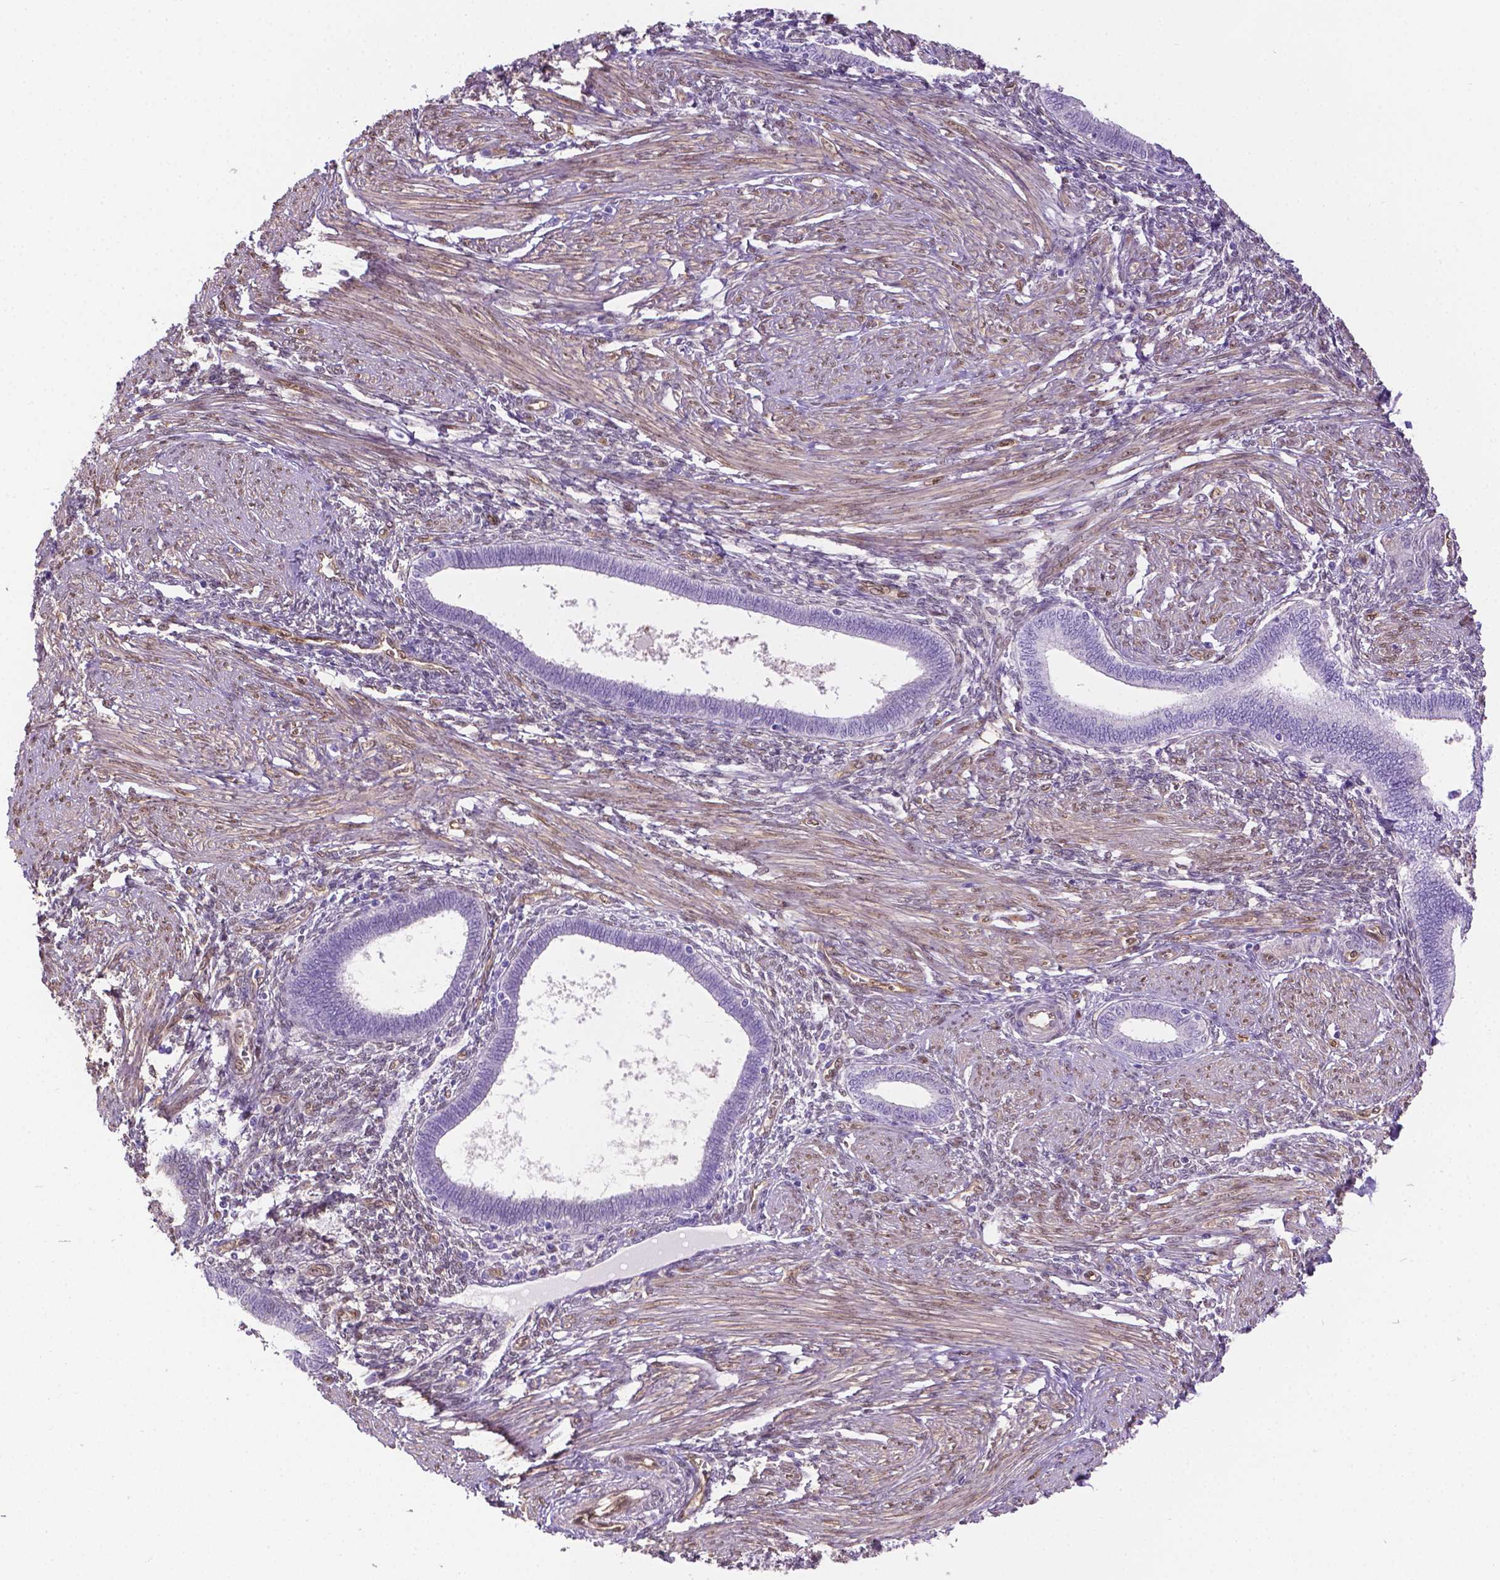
{"staining": {"intensity": "moderate", "quantity": "<25%", "location": "cytoplasmic/membranous"}, "tissue": "endometrium", "cell_type": "Cells in endometrial stroma", "image_type": "normal", "snomed": [{"axis": "morphology", "description": "Normal tissue, NOS"}, {"axis": "topography", "description": "Endometrium"}], "caption": "About <25% of cells in endometrial stroma in normal endometrium show moderate cytoplasmic/membranous protein staining as visualized by brown immunohistochemical staining.", "gene": "CLIC4", "patient": {"sex": "female", "age": 42}}